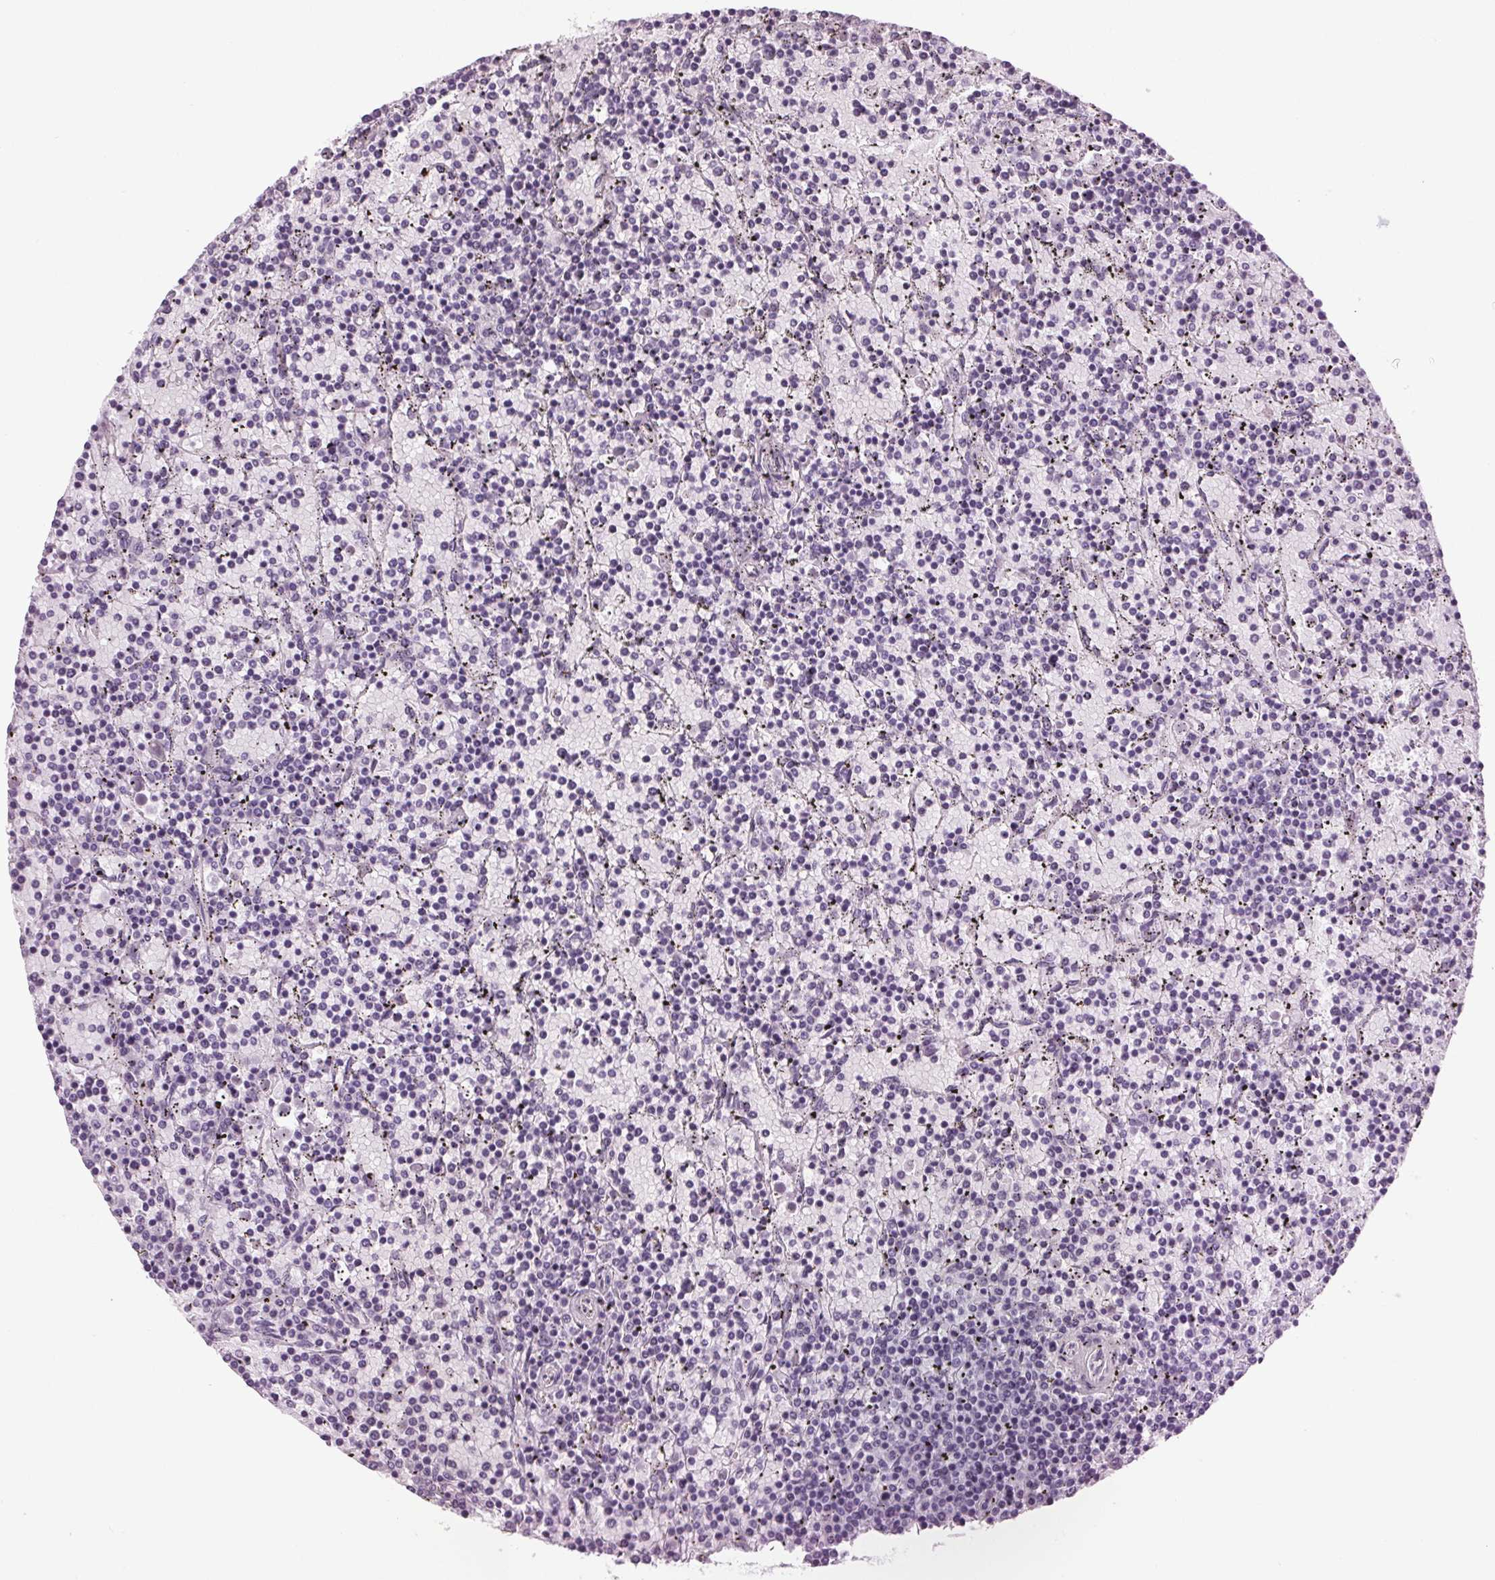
{"staining": {"intensity": "negative", "quantity": "none", "location": "none"}, "tissue": "lymphoma", "cell_type": "Tumor cells", "image_type": "cancer", "snomed": [{"axis": "morphology", "description": "Malignant lymphoma, non-Hodgkin's type, Low grade"}, {"axis": "topography", "description": "Spleen"}], "caption": "Micrograph shows no significant protein expression in tumor cells of low-grade malignant lymphoma, non-Hodgkin's type.", "gene": "DNAH12", "patient": {"sex": "female", "age": 77}}